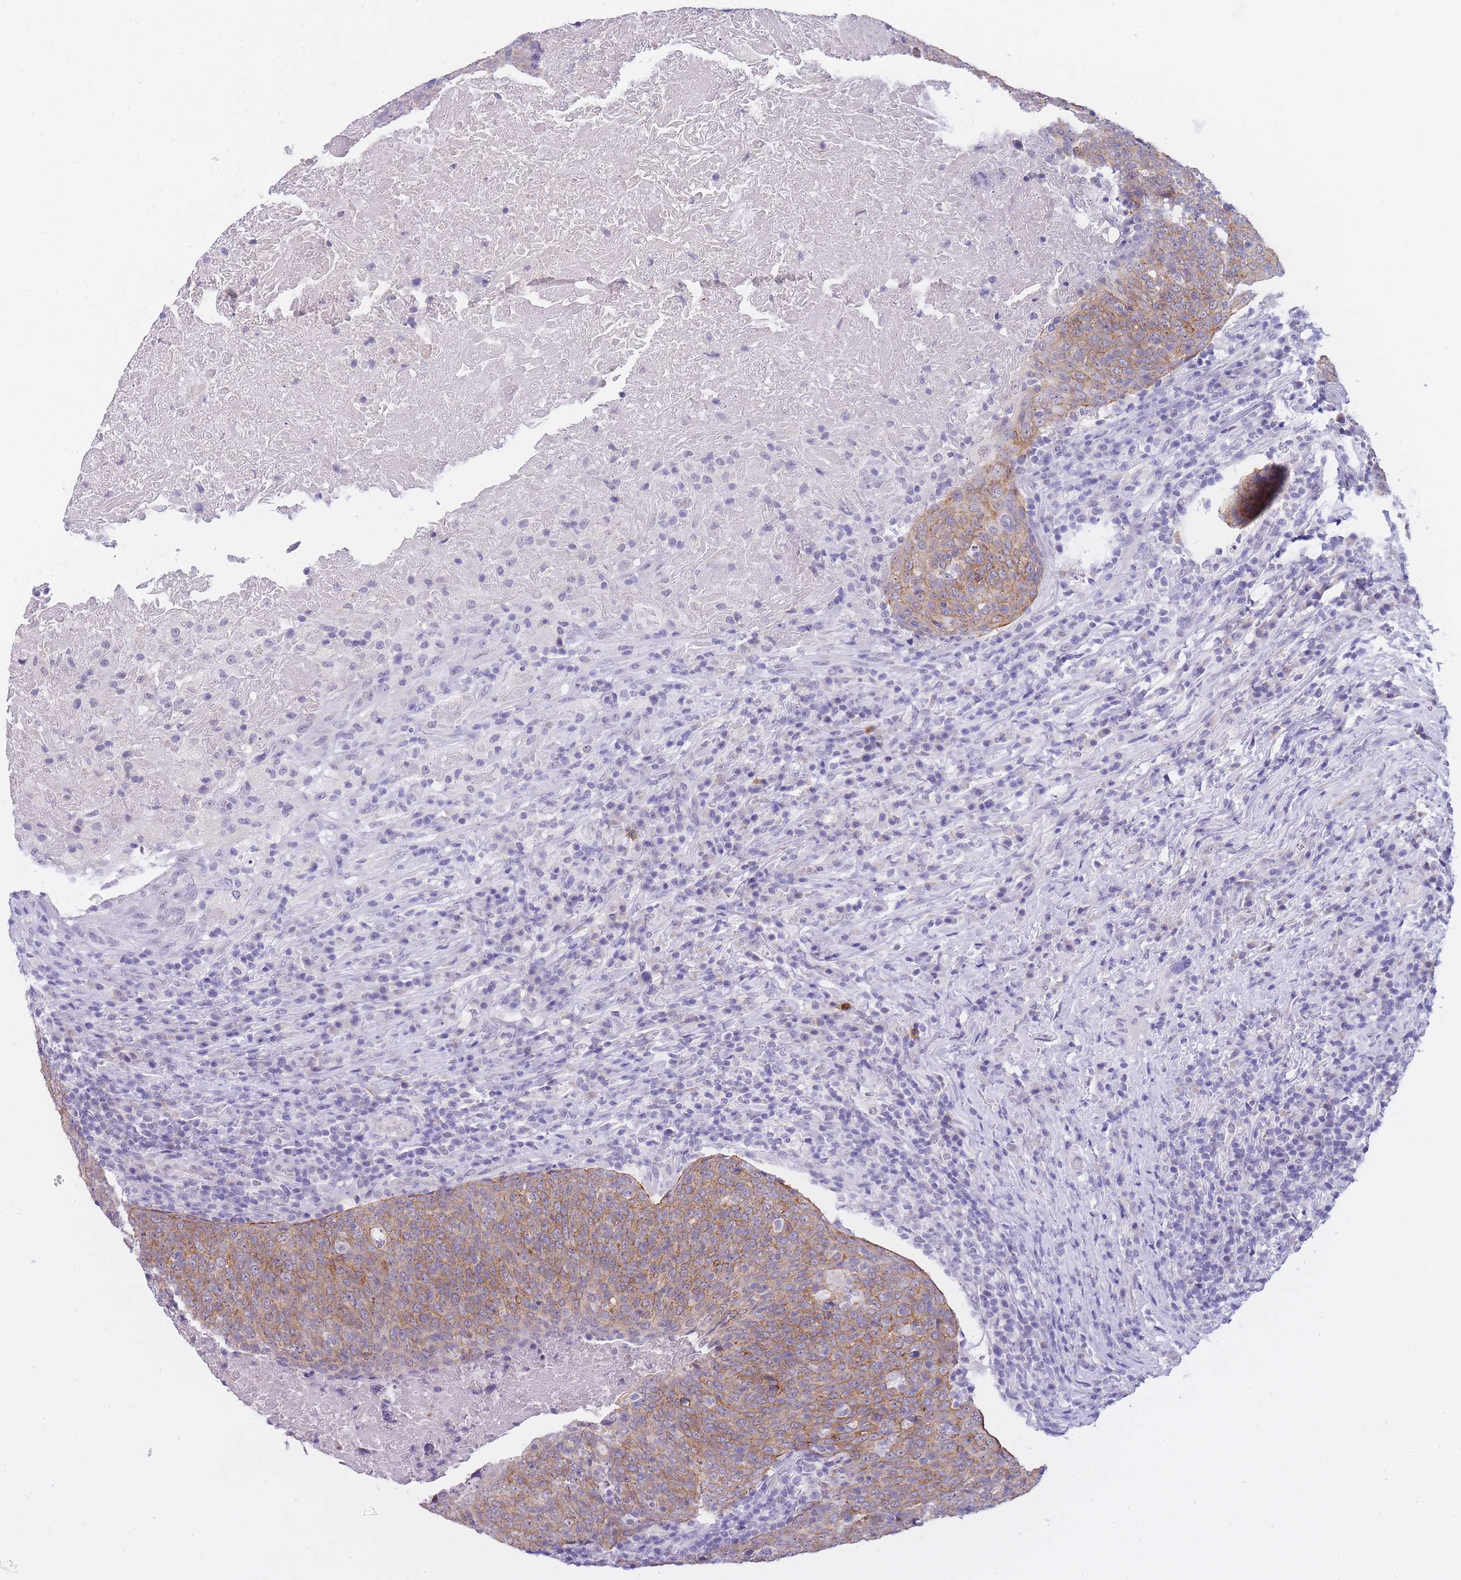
{"staining": {"intensity": "moderate", "quantity": ">75%", "location": "cytoplasmic/membranous"}, "tissue": "head and neck cancer", "cell_type": "Tumor cells", "image_type": "cancer", "snomed": [{"axis": "morphology", "description": "Squamous cell carcinoma, NOS"}, {"axis": "morphology", "description": "Squamous cell carcinoma, metastatic, NOS"}, {"axis": "topography", "description": "Lymph node"}, {"axis": "topography", "description": "Head-Neck"}], "caption": "Squamous cell carcinoma (head and neck) stained for a protein (brown) exhibits moderate cytoplasmic/membranous positive positivity in approximately >75% of tumor cells.", "gene": "FRAT2", "patient": {"sex": "male", "age": 62}}